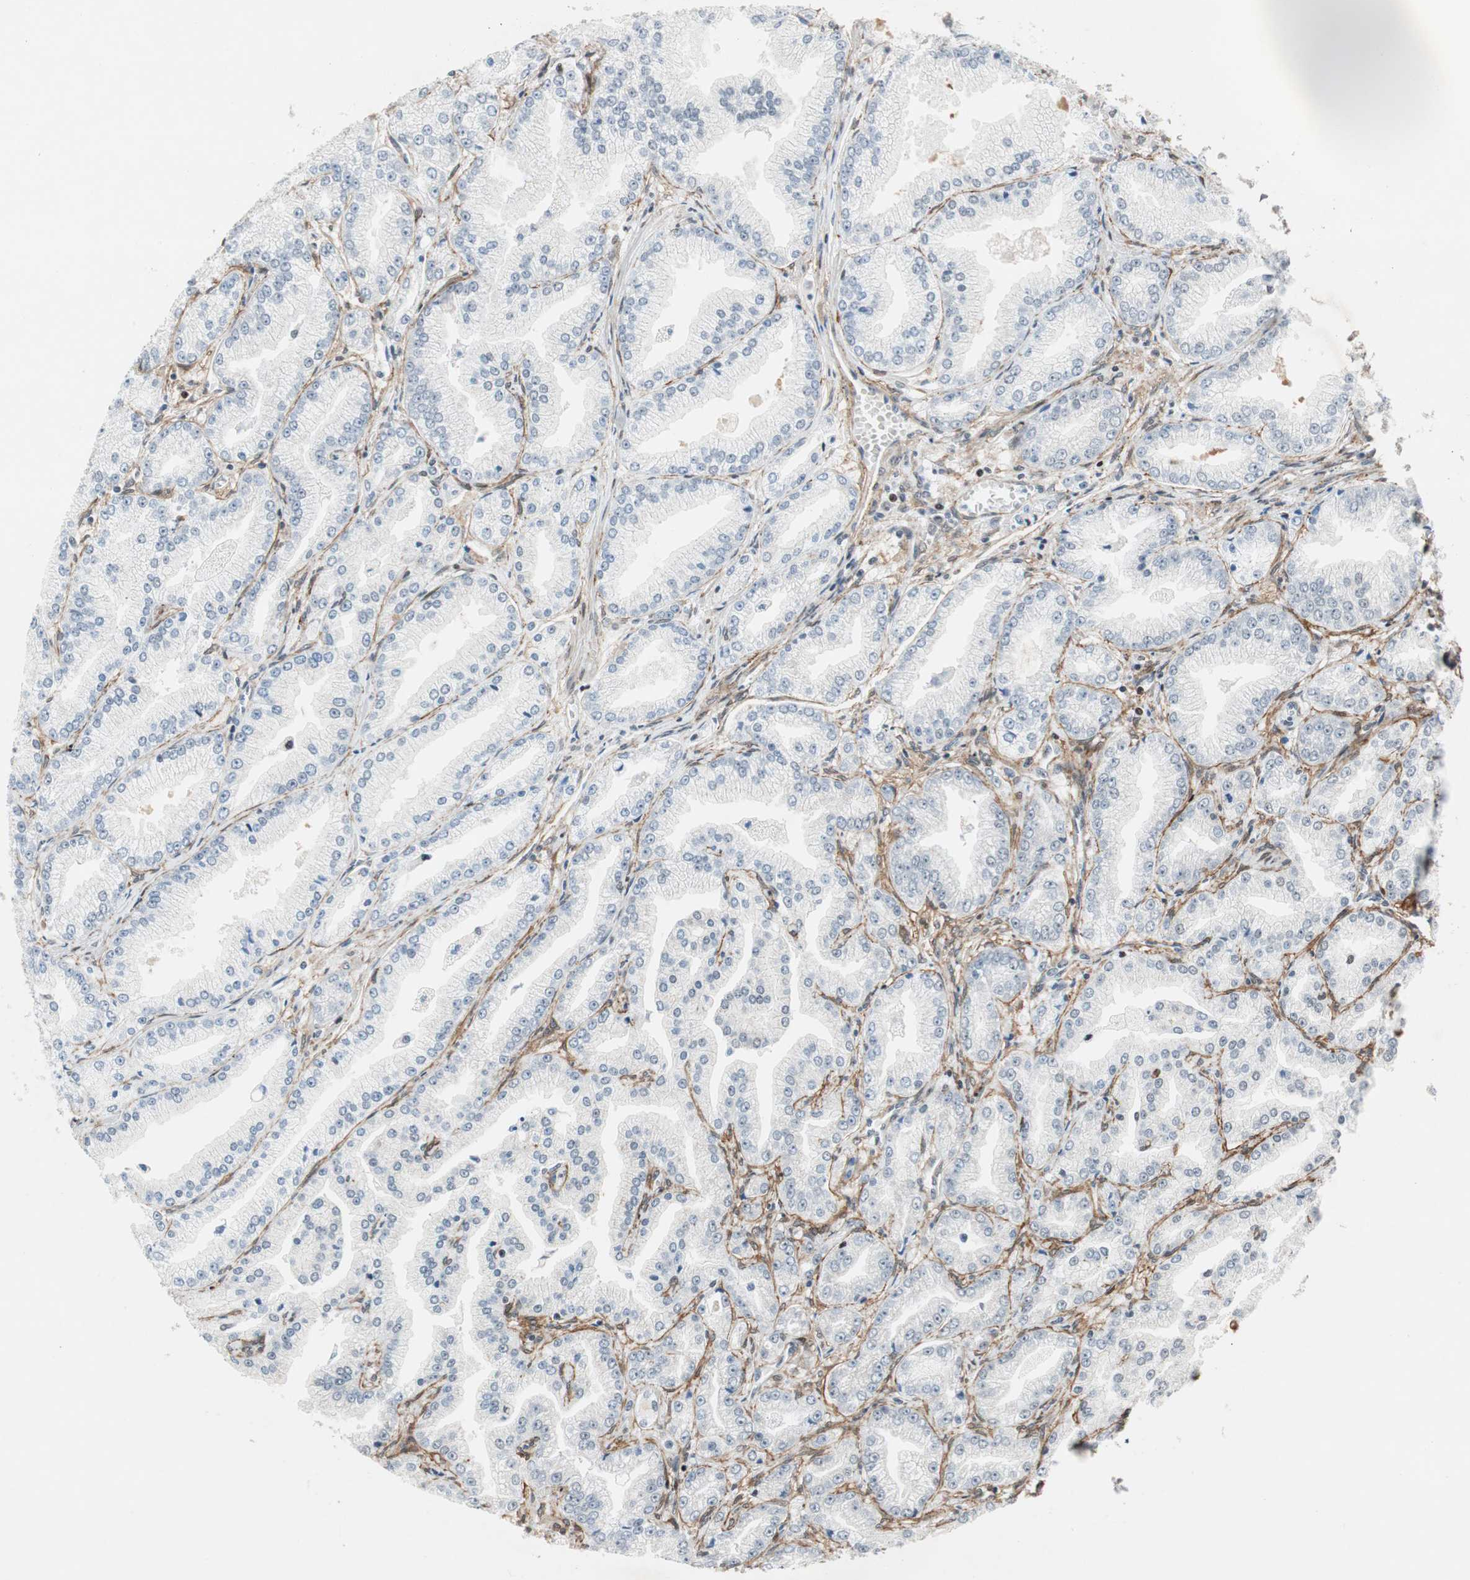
{"staining": {"intensity": "negative", "quantity": "none", "location": "none"}, "tissue": "prostate cancer", "cell_type": "Tumor cells", "image_type": "cancer", "snomed": [{"axis": "morphology", "description": "Adenocarcinoma, High grade"}, {"axis": "topography", "description": "Prostate"}], "caption": "The histopathology image displays no staining of tumor cells in adenocarcinoma (high-grade) (prostate).", "gene": "FBXO44", "patient": {"sex": "male", "age": 61}}